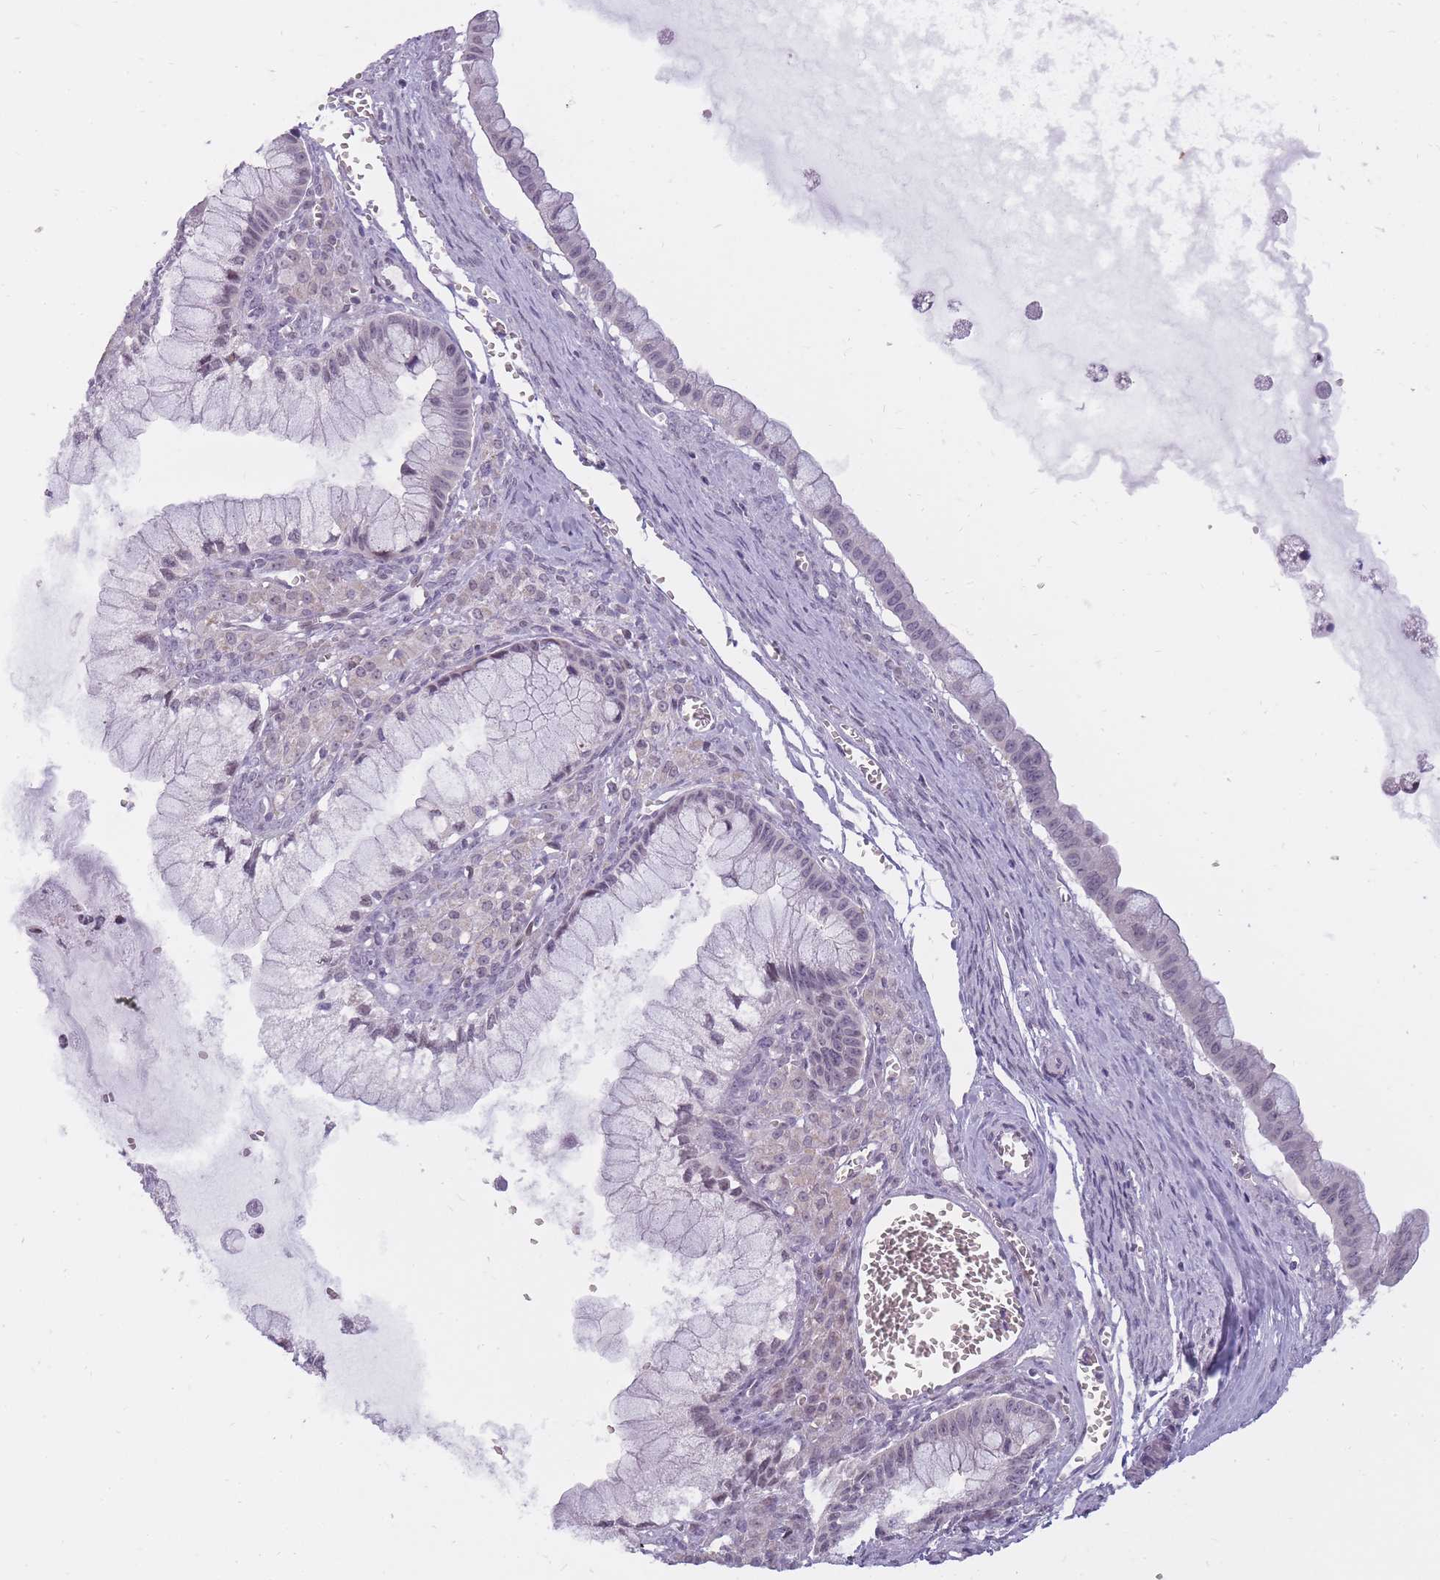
{"staining": {"intensity": "weak", "quantity": "<25%", "location": "nuclear"}, "tissue": "ovarian cancer", "cell_type": "Tumor cells", "image_type": "cancer", "snomed": [{"axis": "morphology", "description": "Cystadenocarcinoma, mucinous, NOS"}, {"axis": "topography", "description": "Ovary"}], "caption": "Immunohistochemistry micrograph of ovarian cancer stained for a protein (brown), which shows no positivity in tumor cells.", "gene": "POMZP3", "patient": {"sex": "female", "age": 59}}